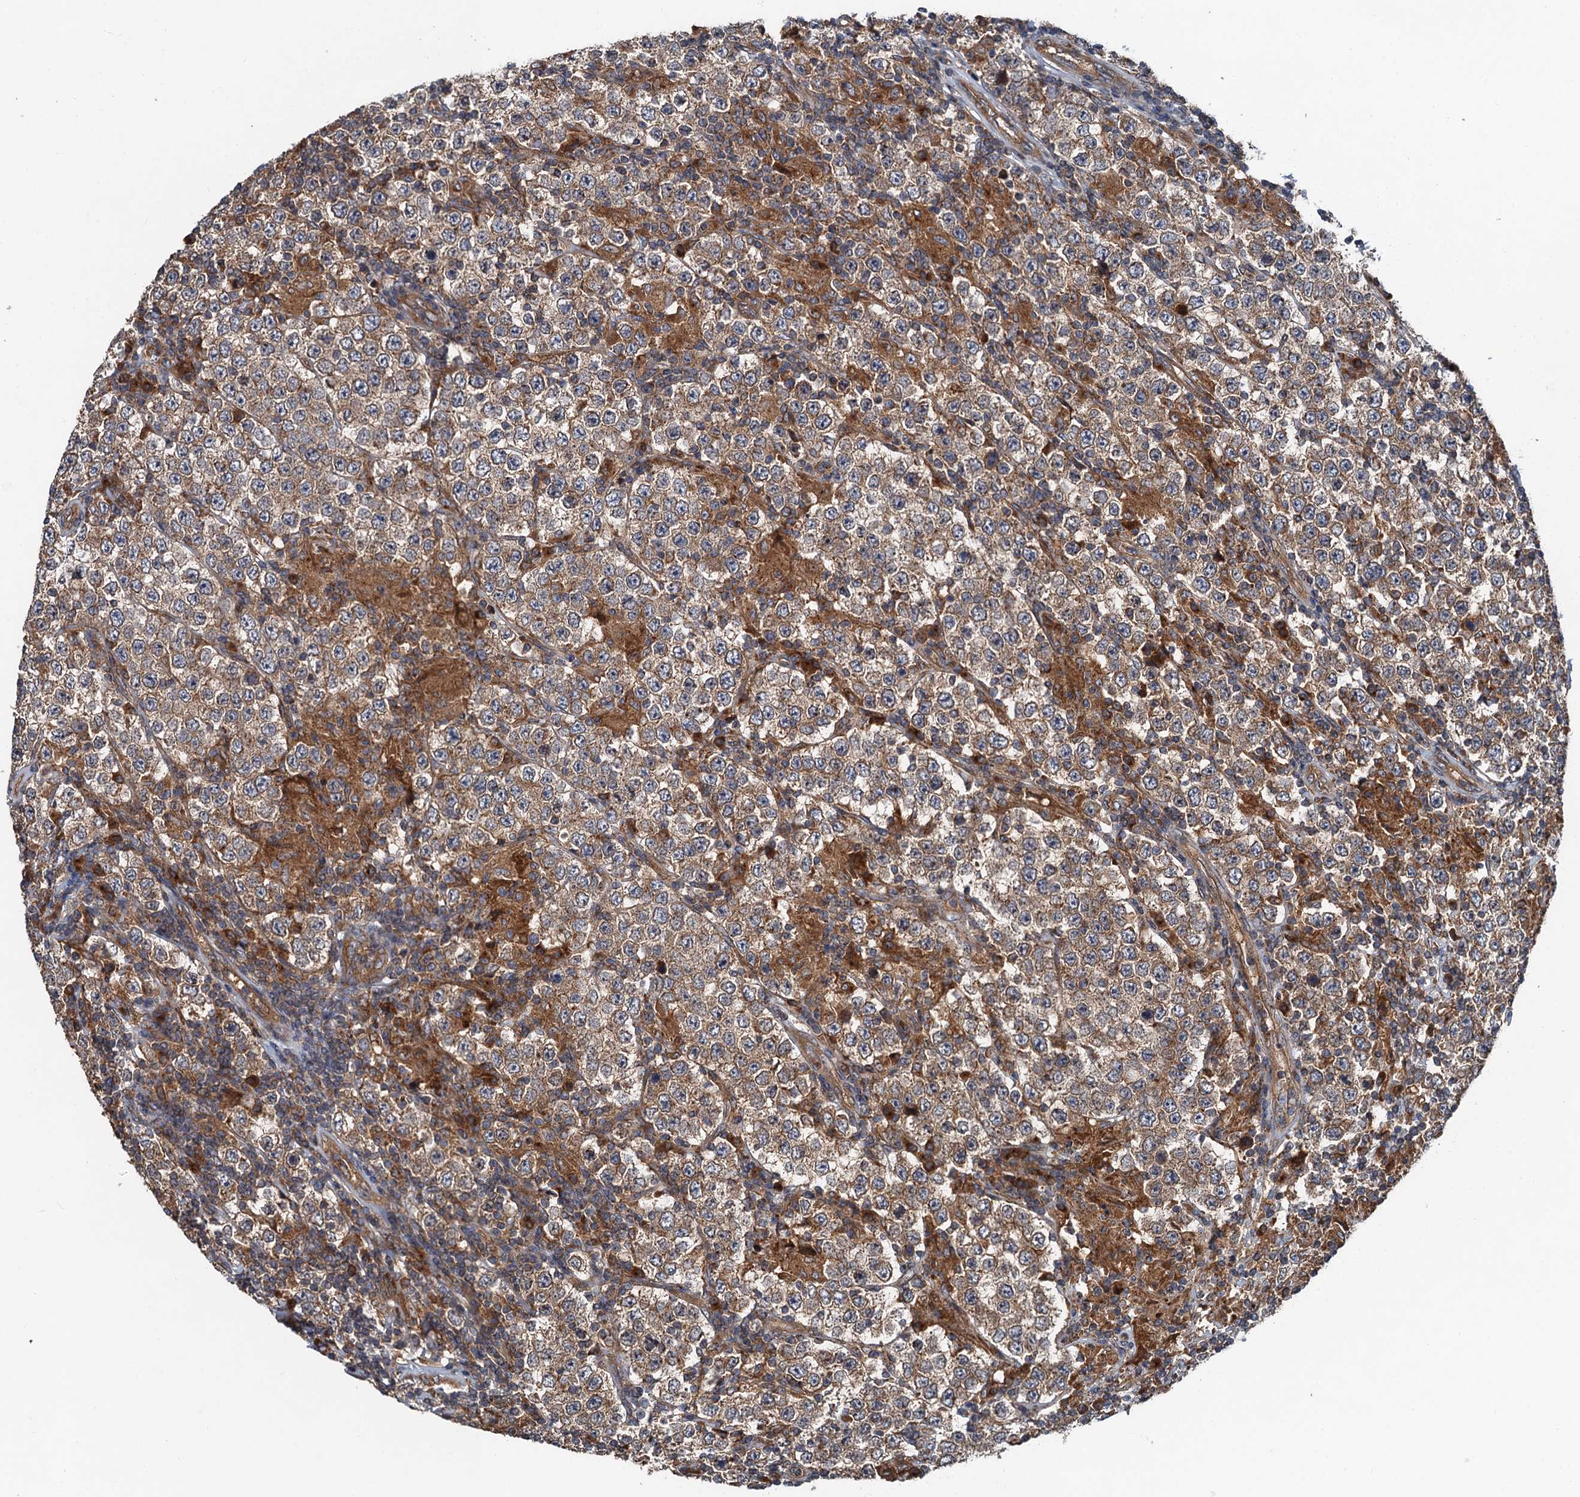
{"staining": {"intensity": "weak", "quantity": ">75%", "location": "cytoplasmic/membranous"}, "tissue": "testis cancer", "cell_type": "Tumor cells", "image_type": "cancer", "snomed": [{"axis": "morphology", "description": "Normal tissue, NOS"}, {"axis": "morphology", "description": "Urothelial carcinoma, High grade"}, {"axis": "morphology", "description": "Seminoma, NOS"}, {"axis": "morphology", "description": "Carcinoma, Embryonal, NOS"}, {"axis": "topography", "description": "Urinary bladder"}, {"axis": "topography", "description": "Testis"}], "caption": "This image shows high-grade urothelial carcinoma (testis) stained with immunohistochemistry to label a protein in brown. The cytoplasmic/membranous of tumor cells show weak positivity for the protein. Nuclei are counter-stained blue.", "gene": "COG3", "patient": {"sex": "male", "age": 41}}